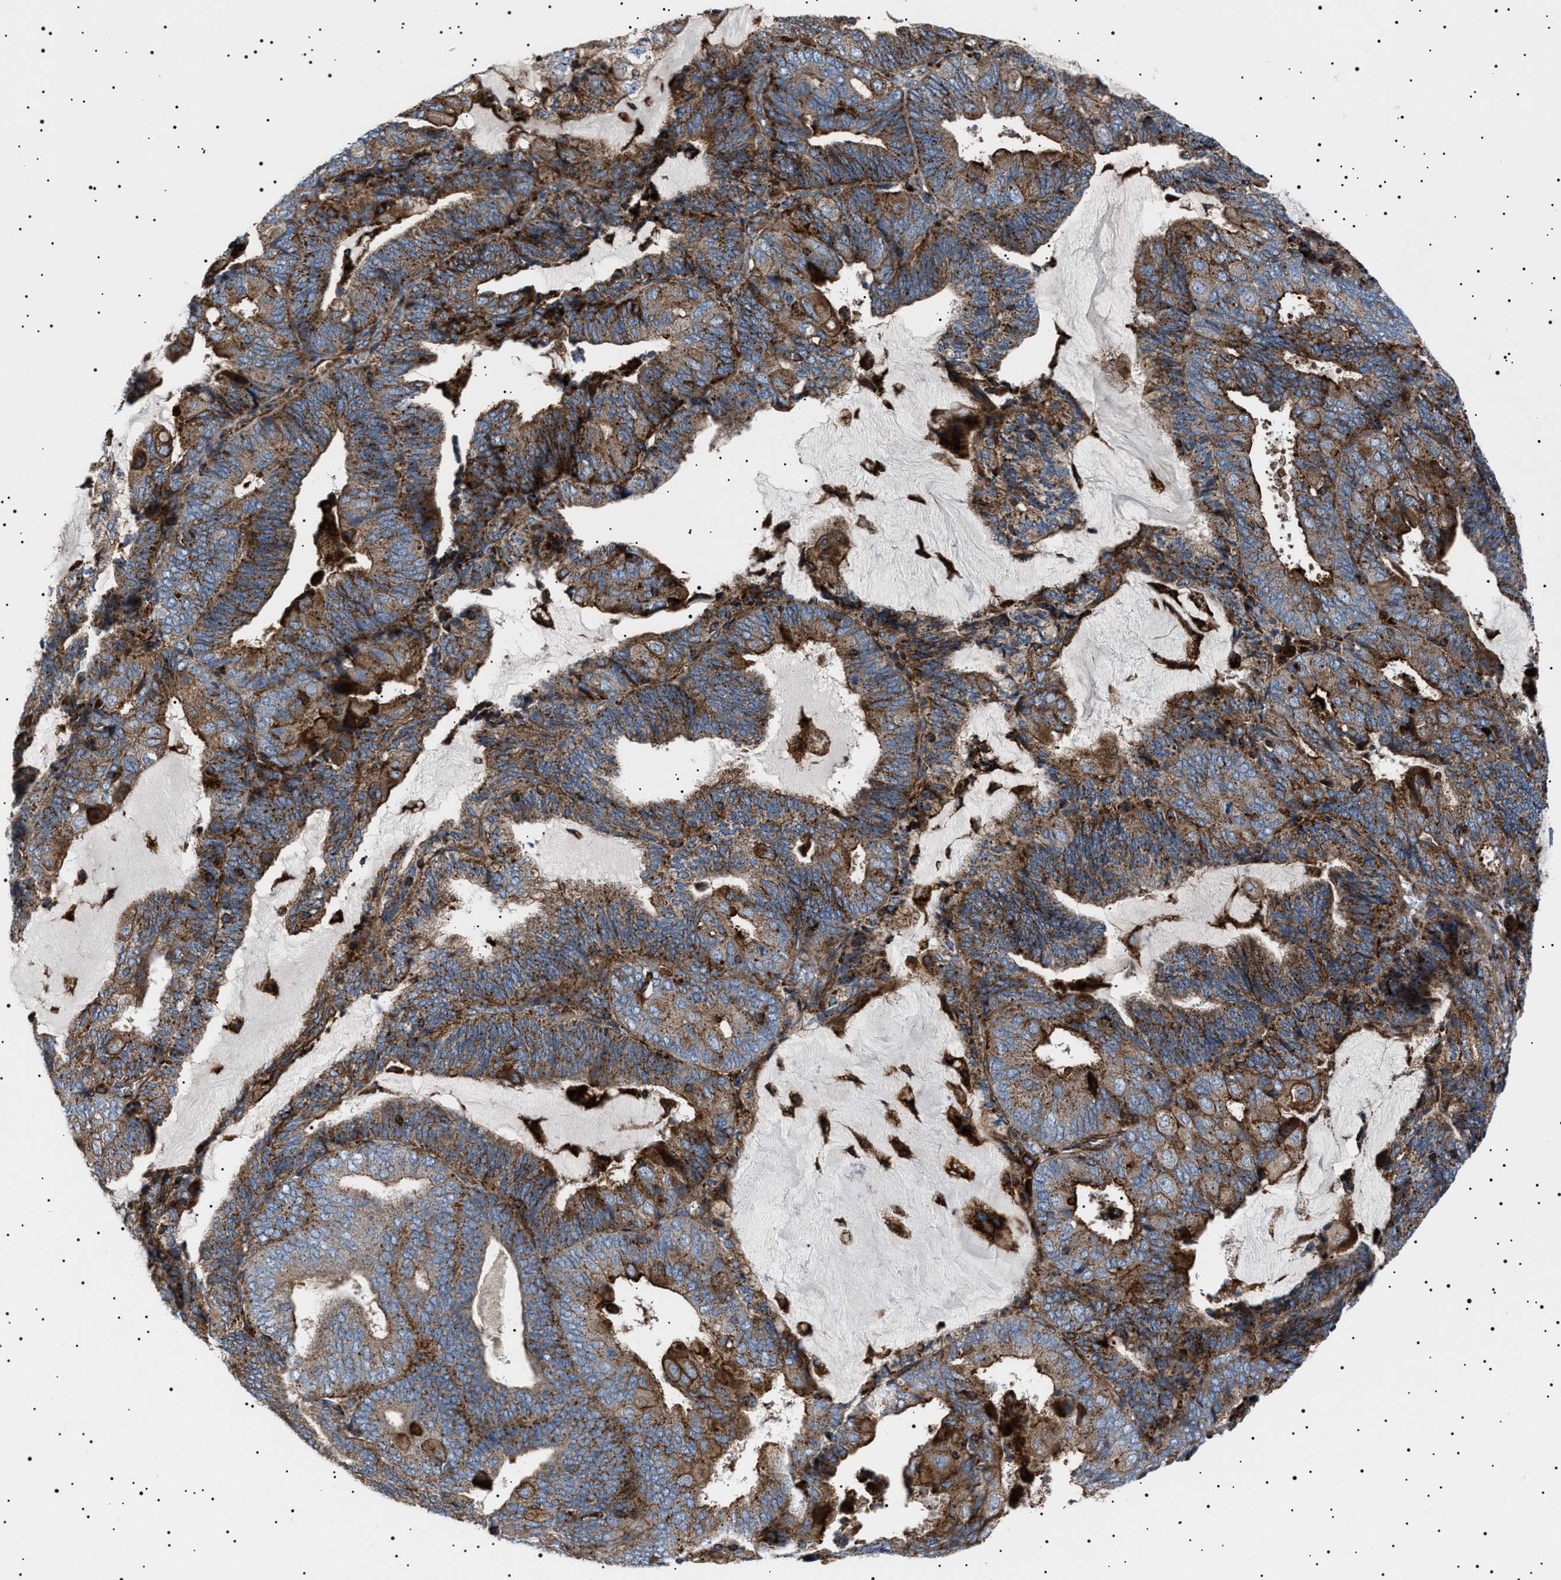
{"staining": {"intensity": "strong", "quantity": ">75%", "location": "cytoplasmic/membranous"}, "tissue": "endometrial cancer", "cell_type": "Tumor cells", "image_type": "cancer", "snomed": [{"axis": "morphology", "description": "Adenocarcinoma, NOS"}, {"axis": "topography", "description": "Endometrium"}], "caption": "Immunohistochemical staining of human endometrial cancer (adenocarcinoma) shows high levels of strong cytoplasmic/membranous protein expression in approximately >75% of tumor cells.", "gene": "NEU1", "patient": {"sex": "female", "age": 81}}